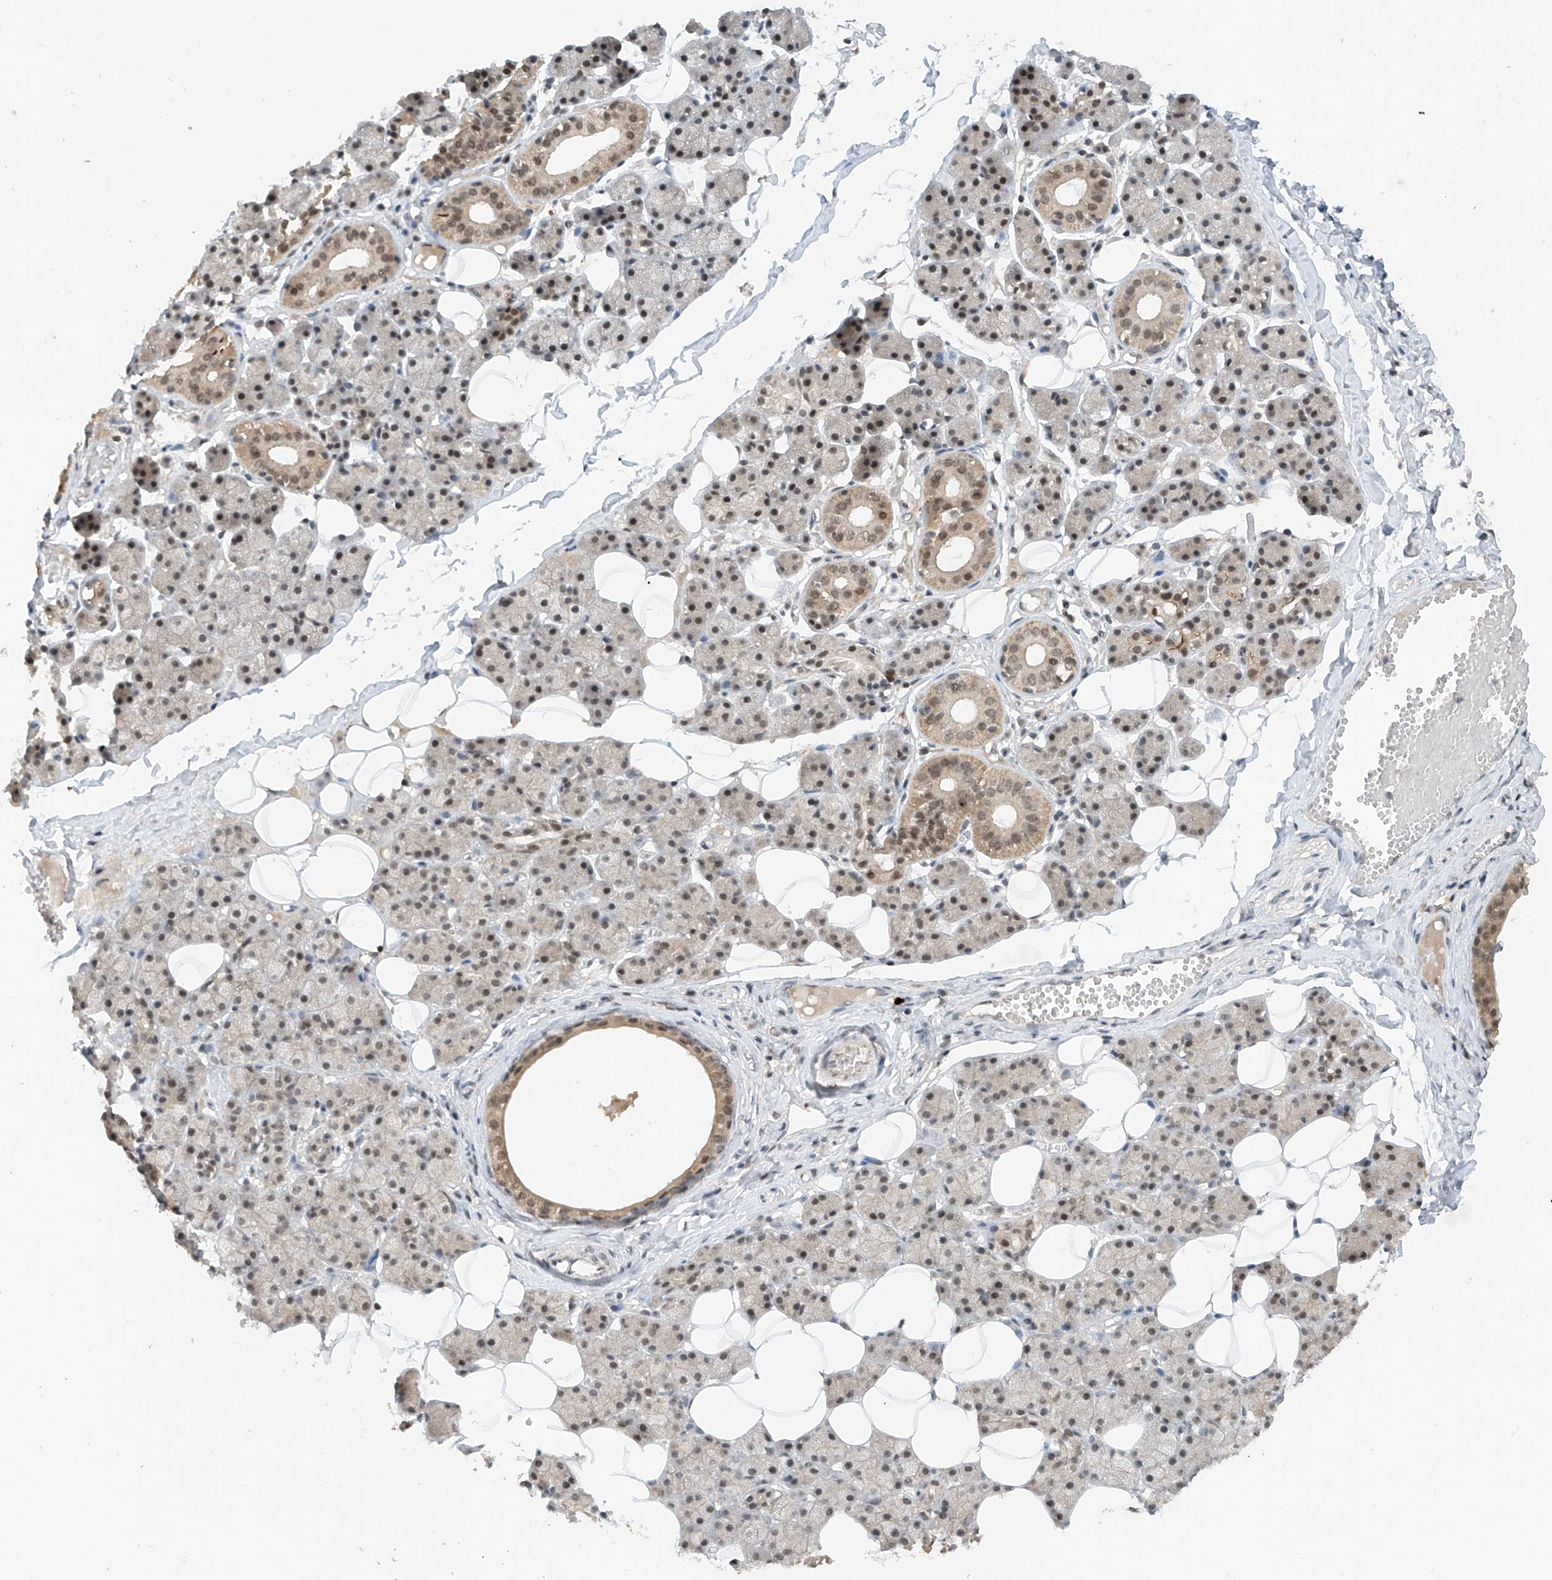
{"staining": {"intensity": "moderate", "quantity": "25%-75%", "location": "cytoplasmic/membranous,nuclear"}, "tissue": "salivary gland", "cell_type": "Glandular cells", "image_type": "normal", "snomed": [{"axis": "morphology", "description": "Normal tissue, NOS"}, {"axis": "topography", "description": "Salivary gland"}], "caption": "DAB (3,3'-diaminobenzidine) immunohistochemical staining of unremarkable salivary gland displays moderate cytoplasmic/membranous,nuclear protein staining in about 25%-75% of glandular cells. Immunohistochemistry stains the protein in brown and the nuclei are stained blue.", "gene": "RPAIN", "patient": {"sex": "female", "age": 33}}